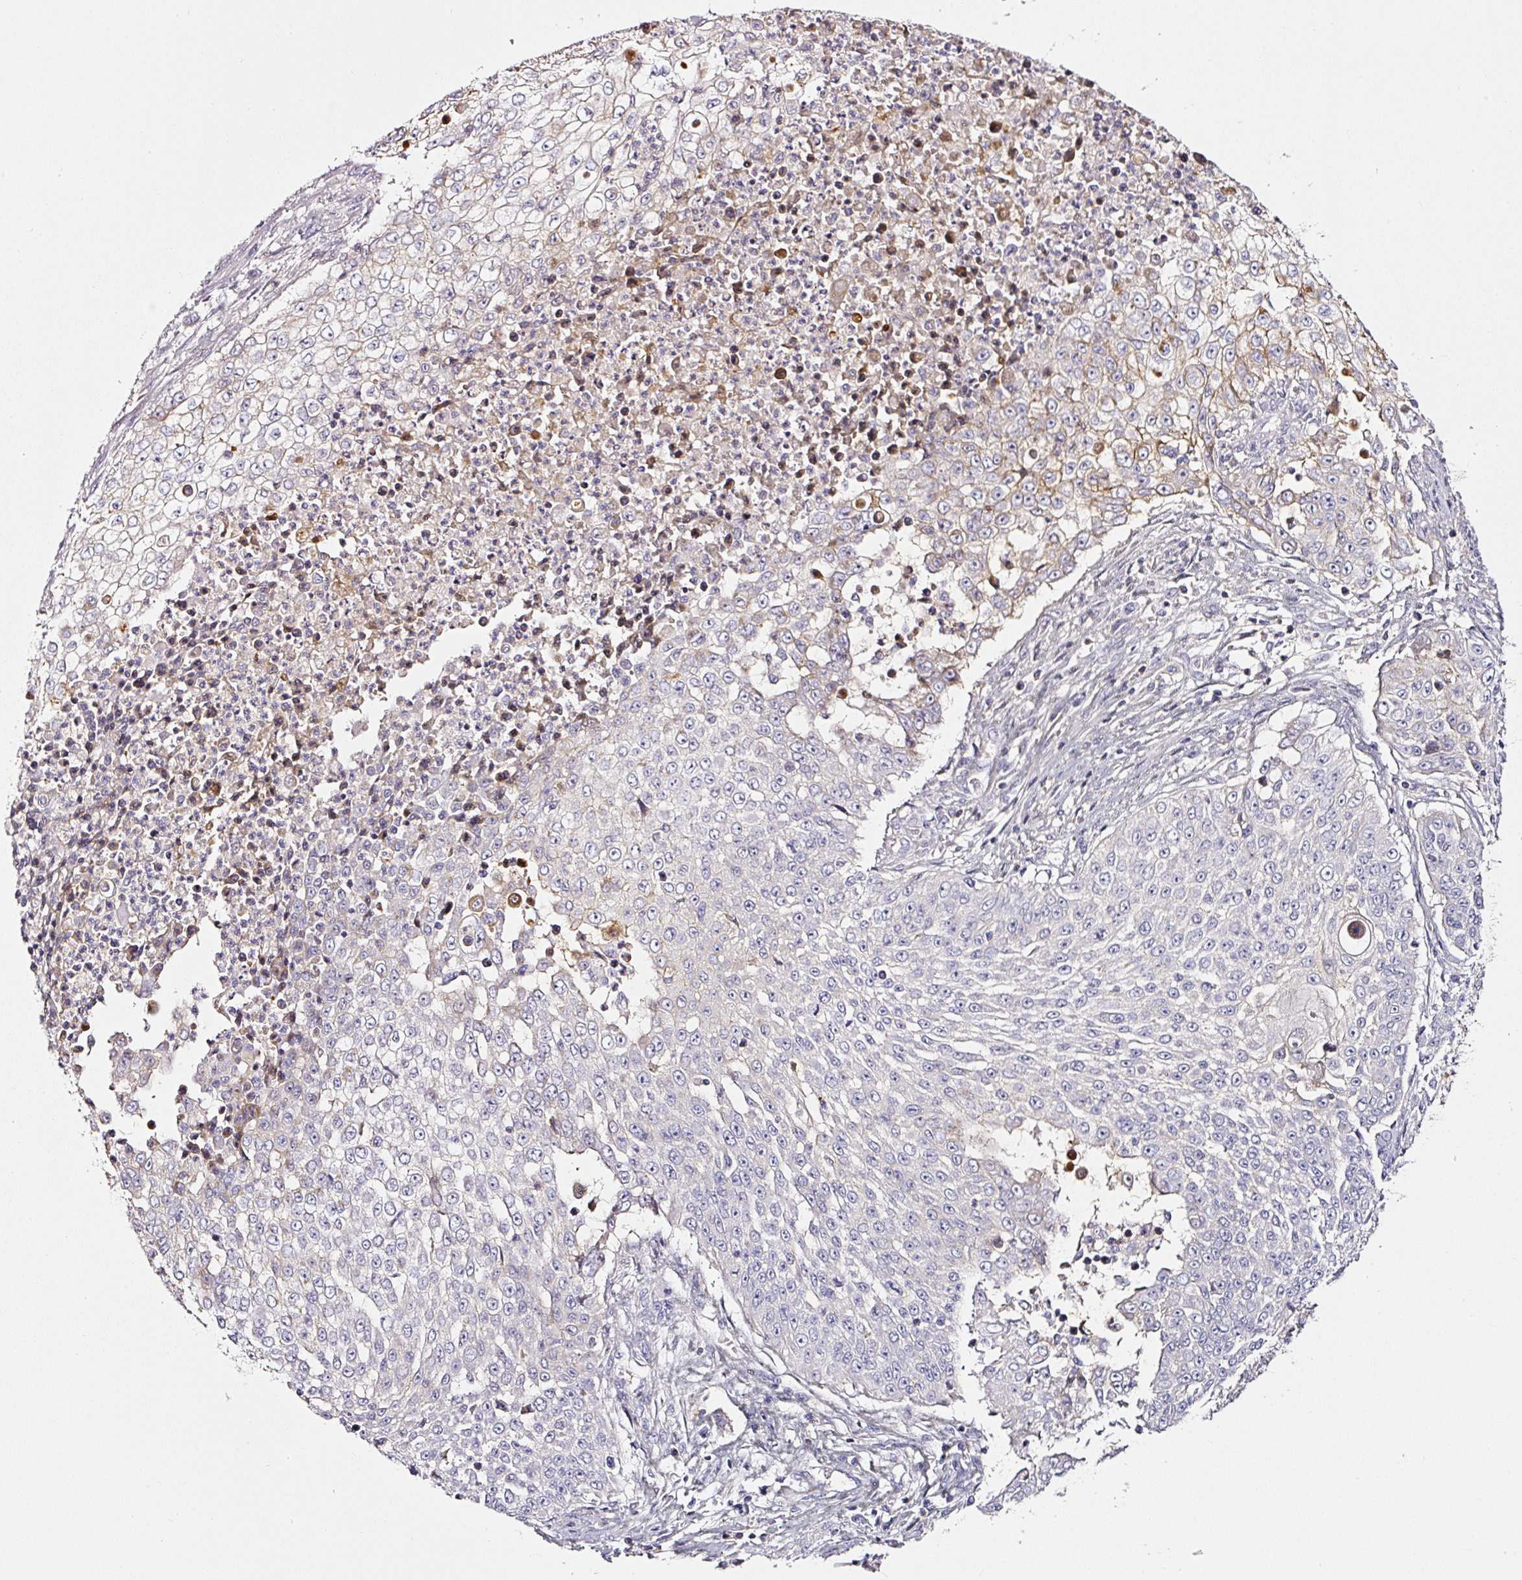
{"staining": {"intensity": "weak", "quantity": "<25%", "location": "cytoplasmic/membranous"}, "tissue": "skin cancer", "cell_type": "Tumor cells", "image_type": "cancer", "snomed": [{"axis": "morphology", "description": "Squamous cell carcinoma, NOS"}, {"axis": "topography", "description": "Skin"}], "caption": "DAB immunohistochemical staining of skin squamous cell carcinoma shows no significant expression in tumor cells. Brightfield microscopy of immunohistochemistry (IHC) stained with DAB (brown) and hematoxylin (blue), captured at high magnification.", "gene": "CD47", "patient": {"sex": "male", "age": 24}}